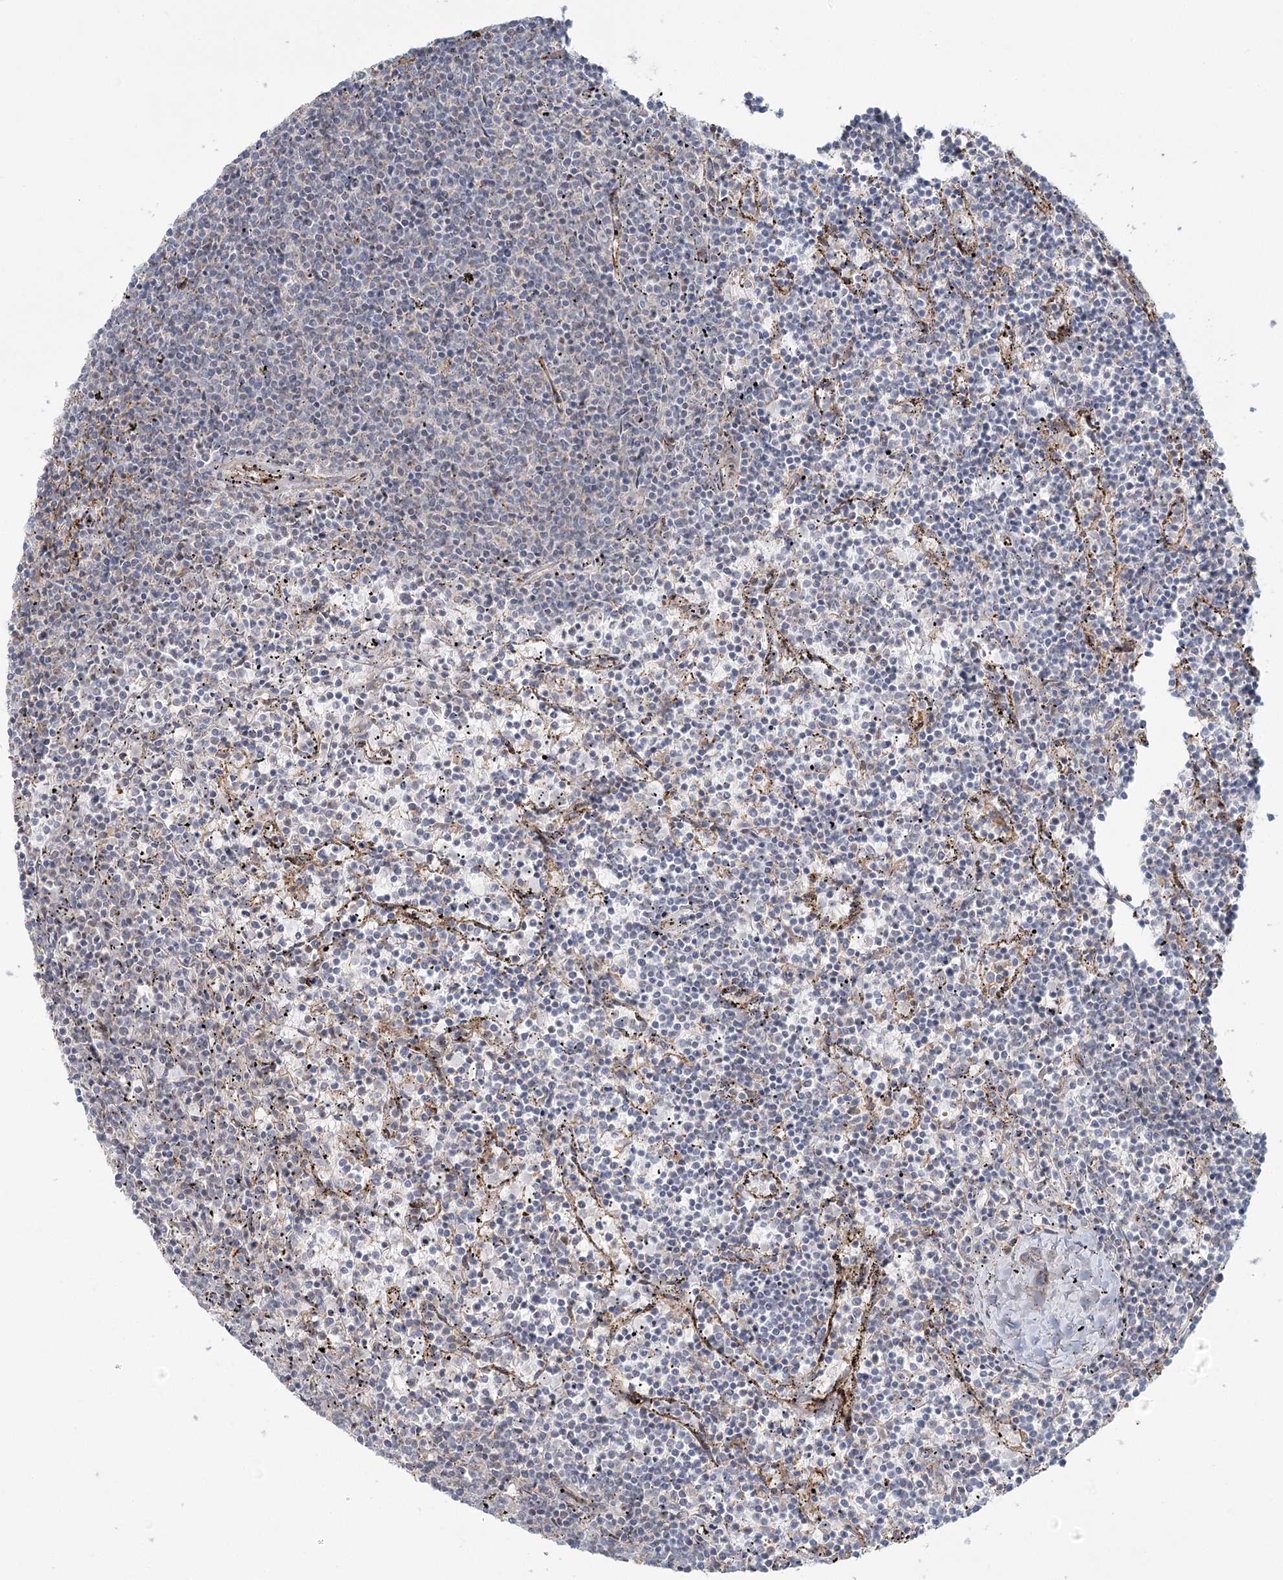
{"staining": {"intensity": "negative", "quantity": "none", "location": "none"}, "tissue": "lymphoma", "cell_type": "Tumor cells", "image_type": "cancer", "snomed": [{"axis": "morphology", "description": "Malignant lymphoma, non-Hodgkin's type, Low grade"}, {"axis": "topography", "description": "Spleen"}], "caption": "Tumor cells are negative for protein expression in human malignant lymphoma, non-Hodgkin's type (low-grade).", "gene": "KBTBD4", "patient": {"sex": "female", "age": 50}}